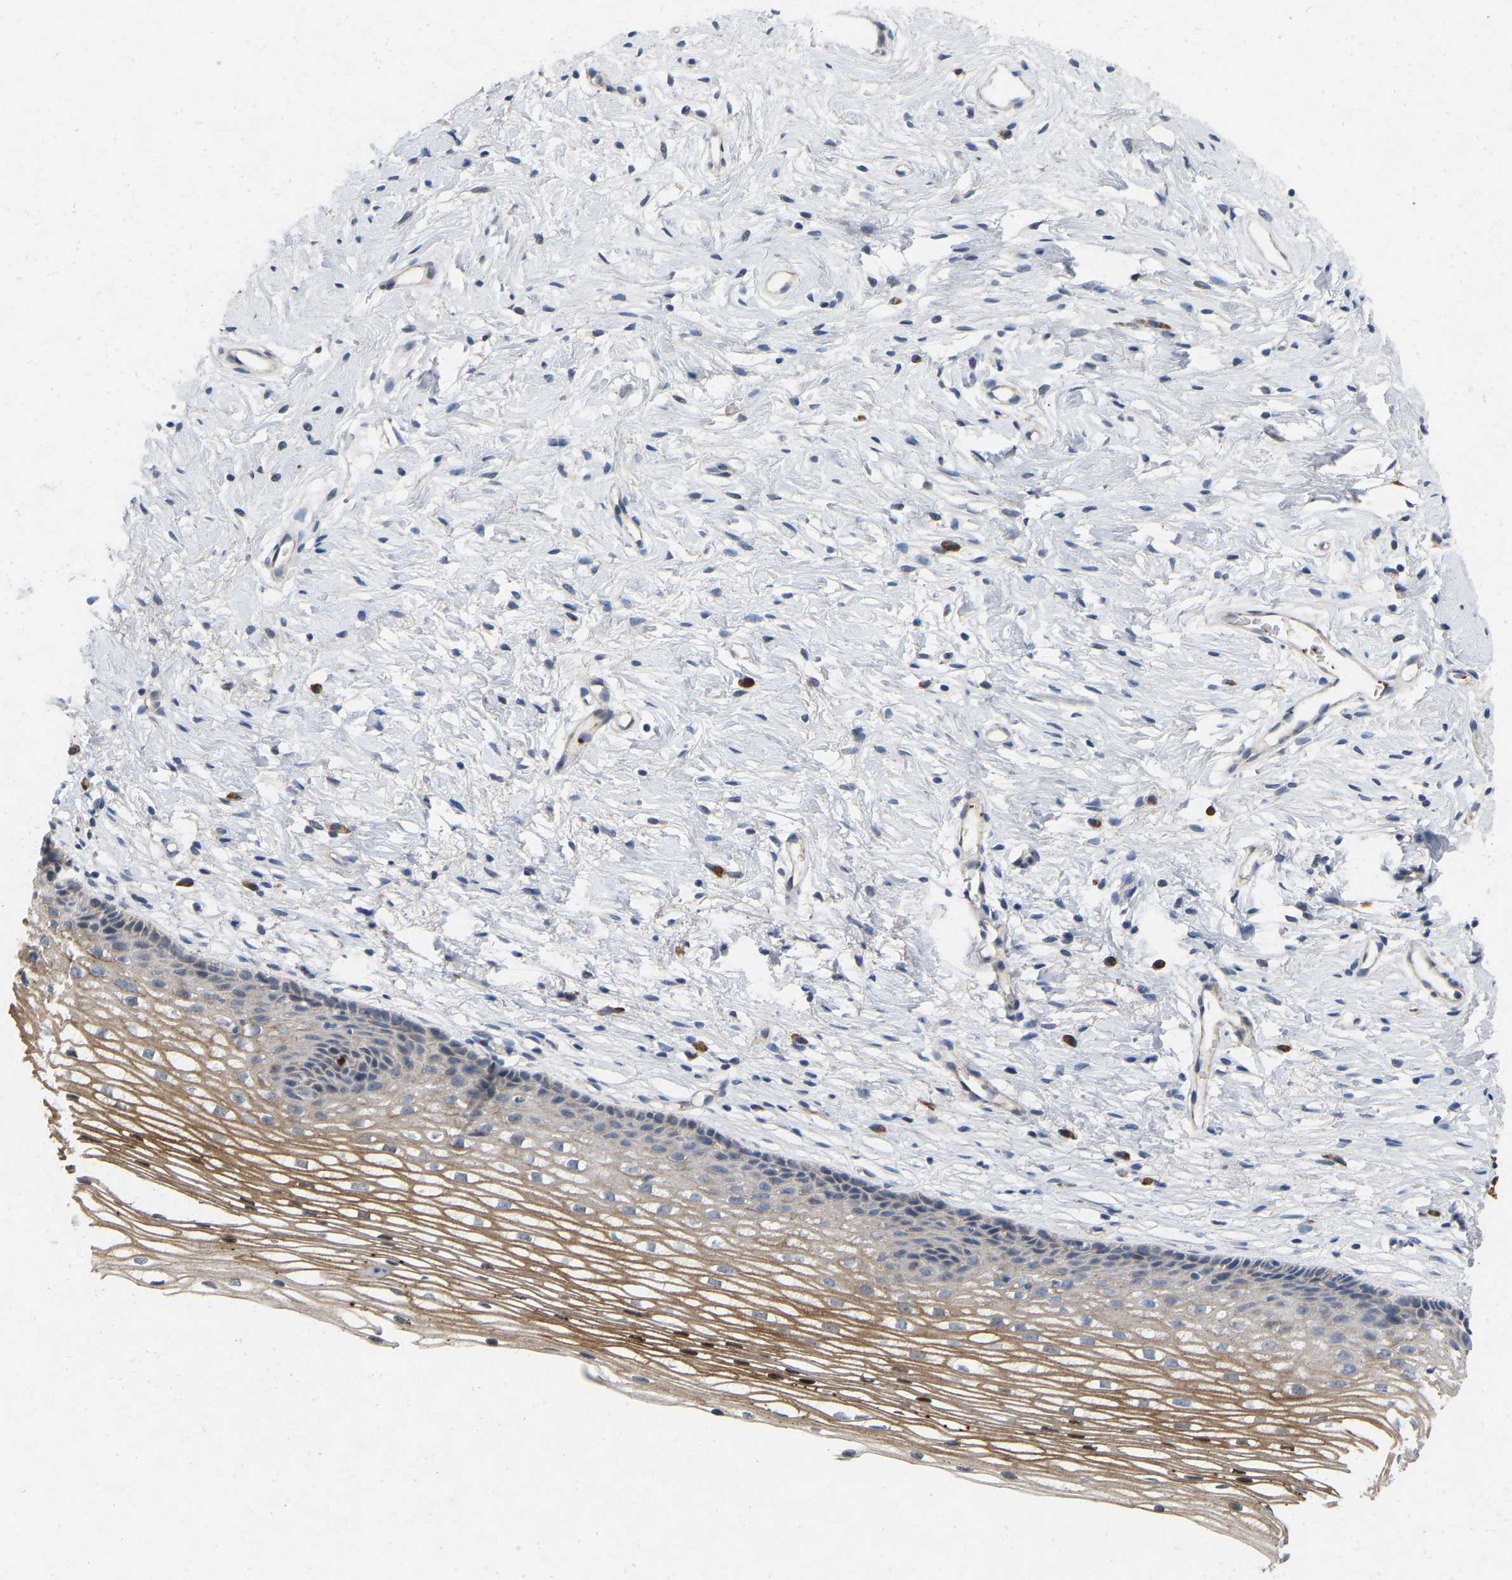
{"staining": {"intensity": "moderate", "quantity": "25%-75%", "location": "cytoplasmic/membranous"}, "tissue": "cervix", "cell_type": "Squamous epithelial cells", "image_type": "normal", "snomed": [{"axis": "morphology", "description": "Normal tissue, NOS"}, {"axis": "topography", "description": "Cervix"}], "caption": "Normal cervix displays moderate cytoplasmic/membranous positivity in approximately 25%-75% of squamous epithelial cells, visualized by immunohistochemistry. Nuclei are stained in blue.", "gene": "RHEB", "patient": {"sex": "female", "age": 77}}